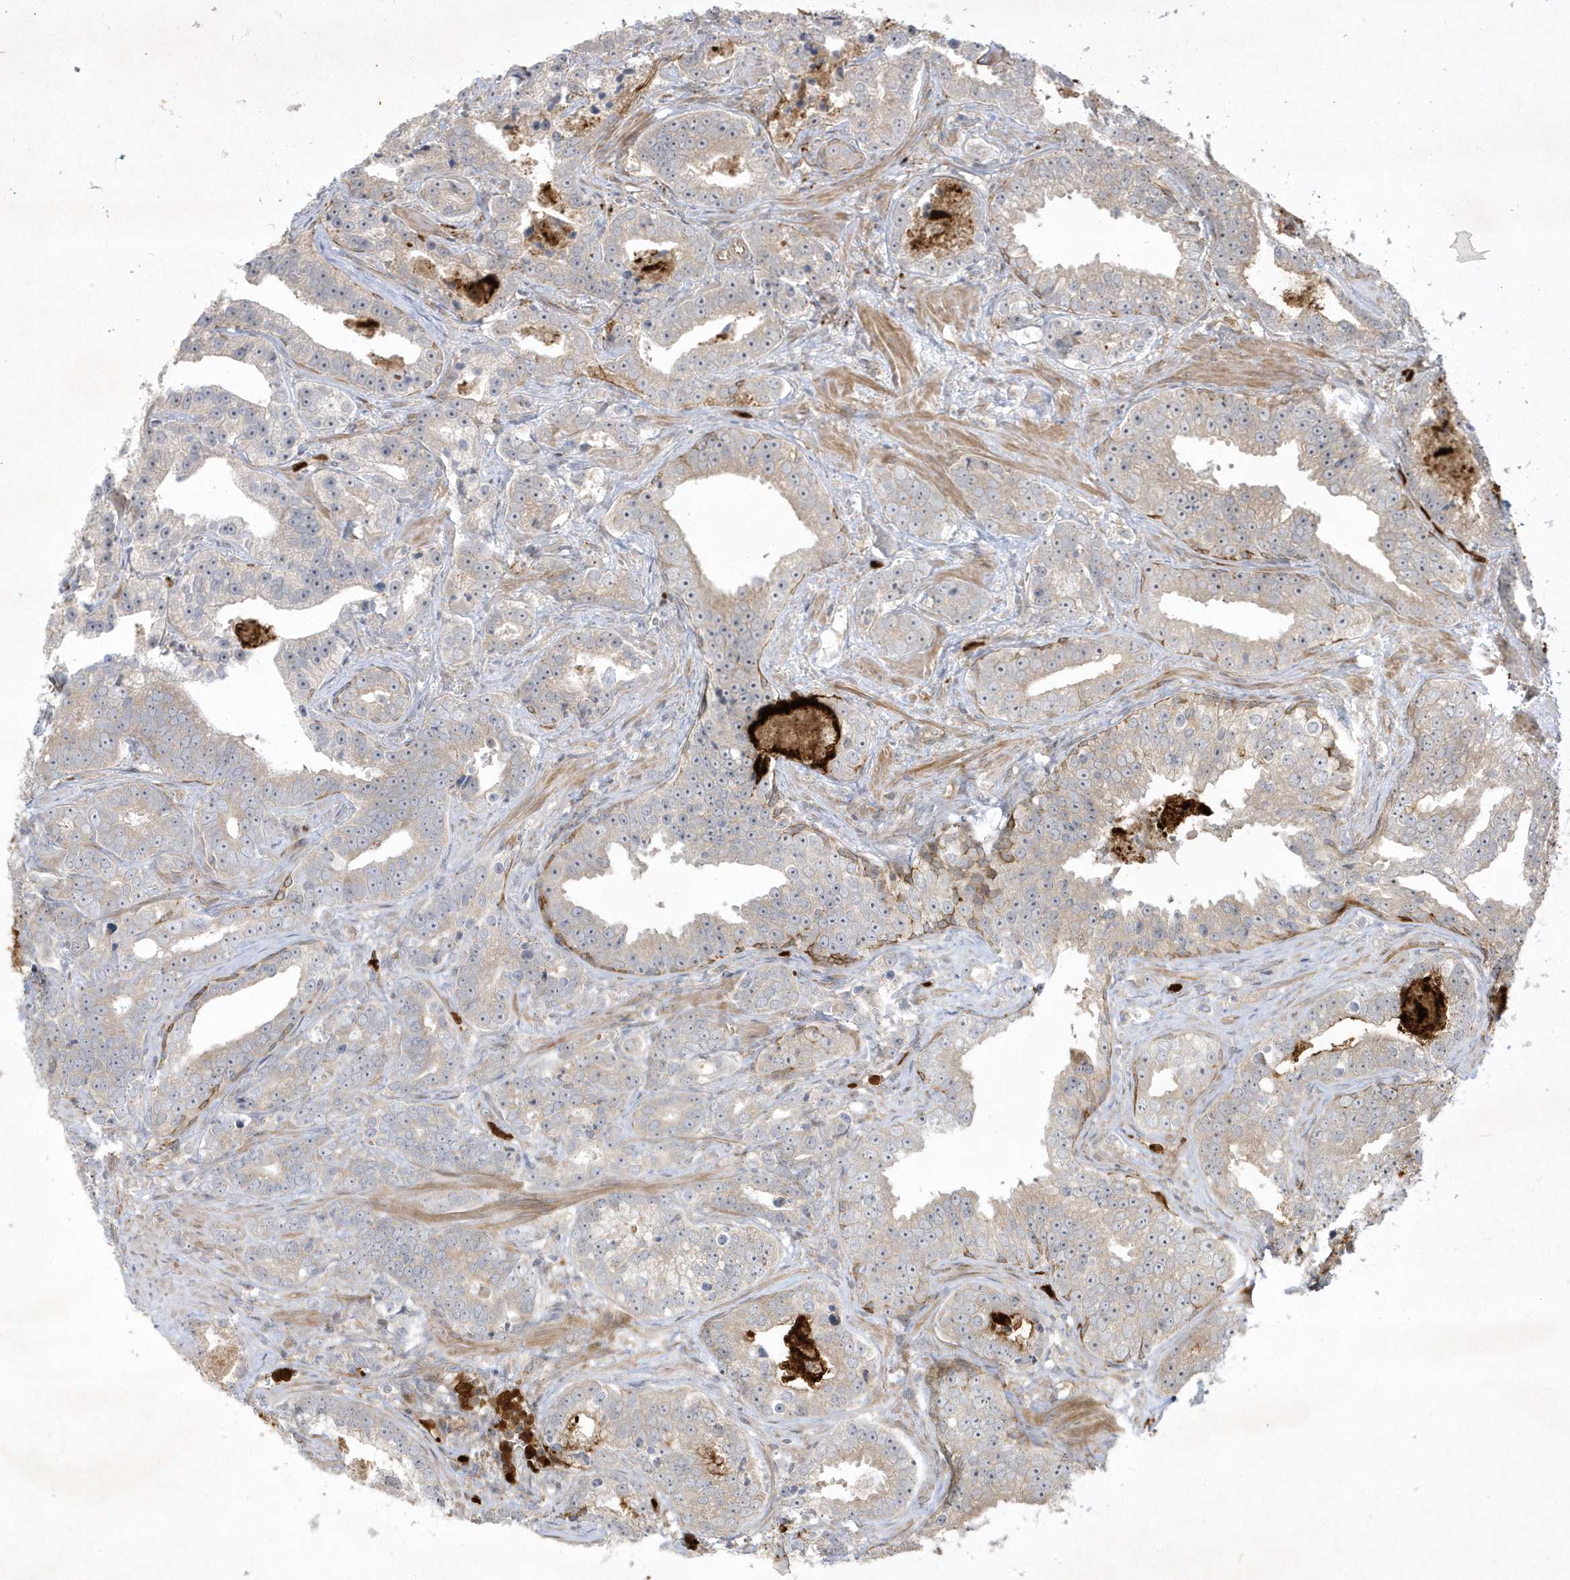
{"staining": {"intensity": "negative", "quantity": "none", "location": "none"}, "tissue": "prostate cancer", "cell_type": "Tumor cells", "image_type": "cancer", "snomed": [{"axis": "morphology", "description": "Adenocarcinoma, High grade"}, {"axis": "topography", "description": "Prostate"}], "caption": "Protein analysis of prostate cancer (high-grade adenocarcinoma) demonstrates no significant expression in tumor cells.", "gene": "IFT57", "patient": {"sex": "male", "age": 62}}